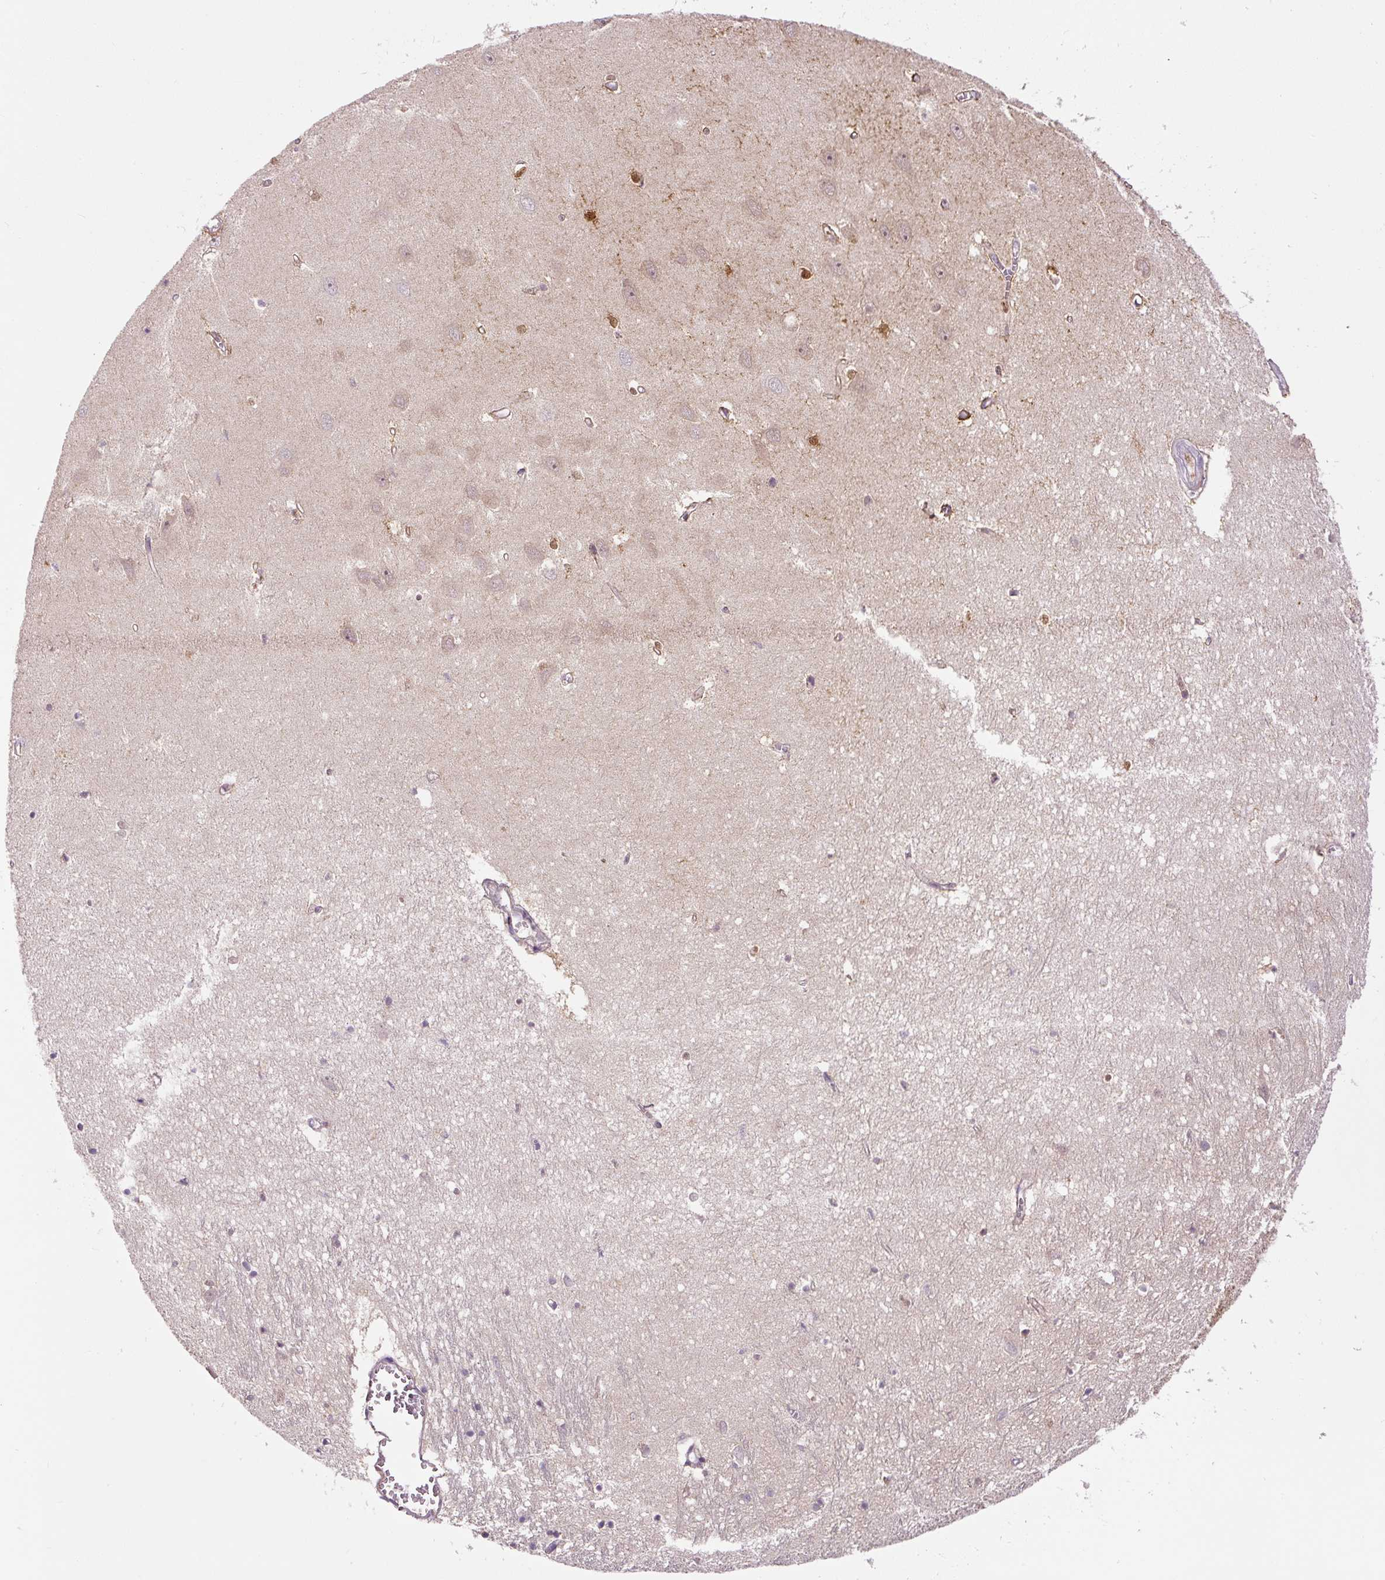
{"staining": {"intensity": "strong", "quantity": "<25%", "location": "cytoplasmic/membranous"}, "tissue": "hippocampus", "cell_type": "Glial cells", "image_type": "normal", "snomed": [{"axis": "morphology", "description": "Normal tissue, NOS"}, {"axis": "topography", "description": "Hippocampus"}], "caption": "DAB immunohistochemical staining of benign hippocampus reveals strong cytoplasmic/membranous protein staining in about <25% of glial cells.", "gene": "FABP7", "patient": {"sex": "female", "age": 64}}